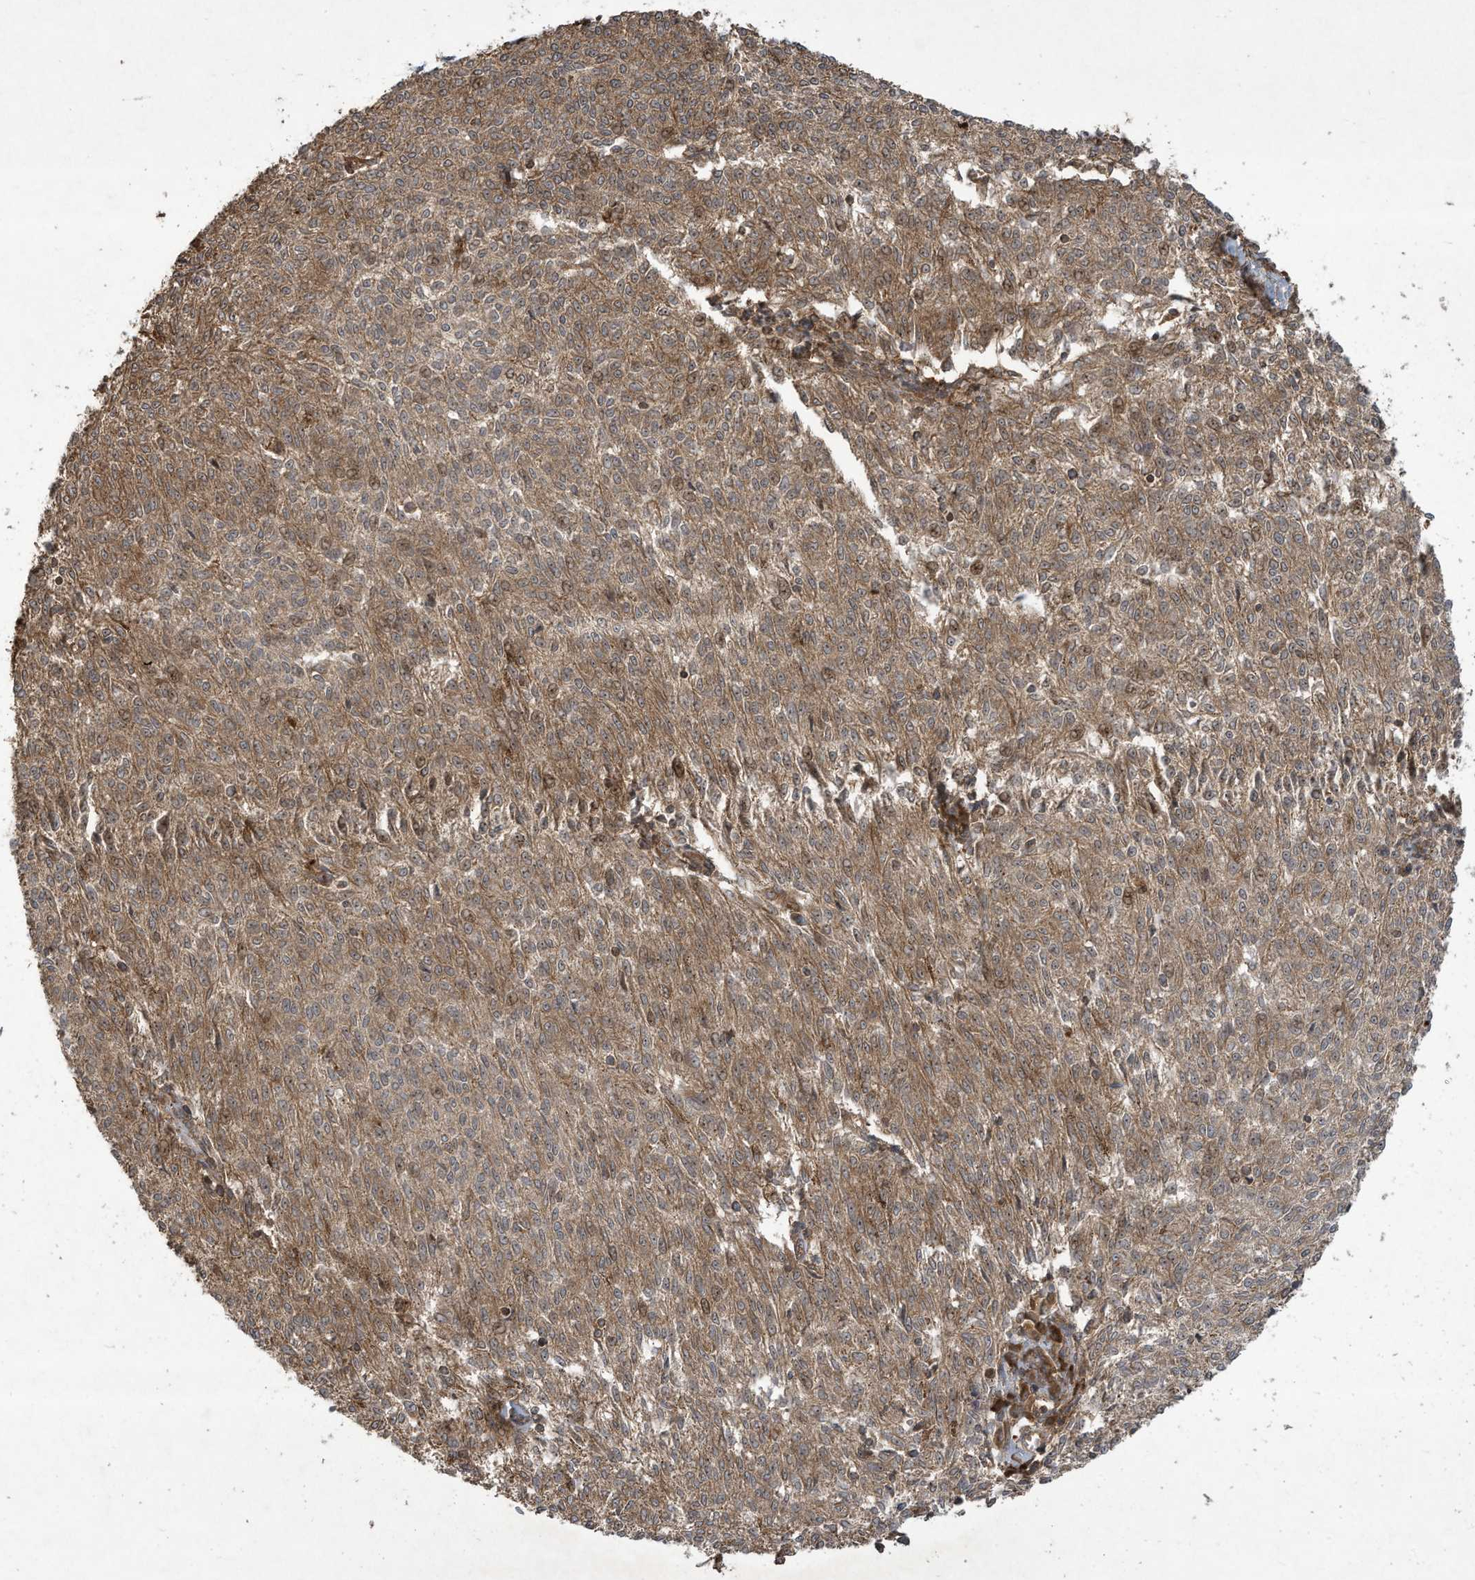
{"staining": {"intensity": "moderate", "quantity": ">75%", "location": "cytoplasmic/membranous"}, "tissue": "melanoma", "cell_type": "Tumor cells", "image_type": "cancer", "snomed": [{"axis": "morphology", "description": "Malignant melanoma, NOS"}, {"axis": "topography", "description": "Skin"}], "caption": "Immunohistochemical staining of human malignant melanoma reveals medium levels of moderate cytoplasmic/membranous positivity in about >75% of tumor cells.", "gene": "DDIT4", "patient": {"sex": "female", "age": 72}}